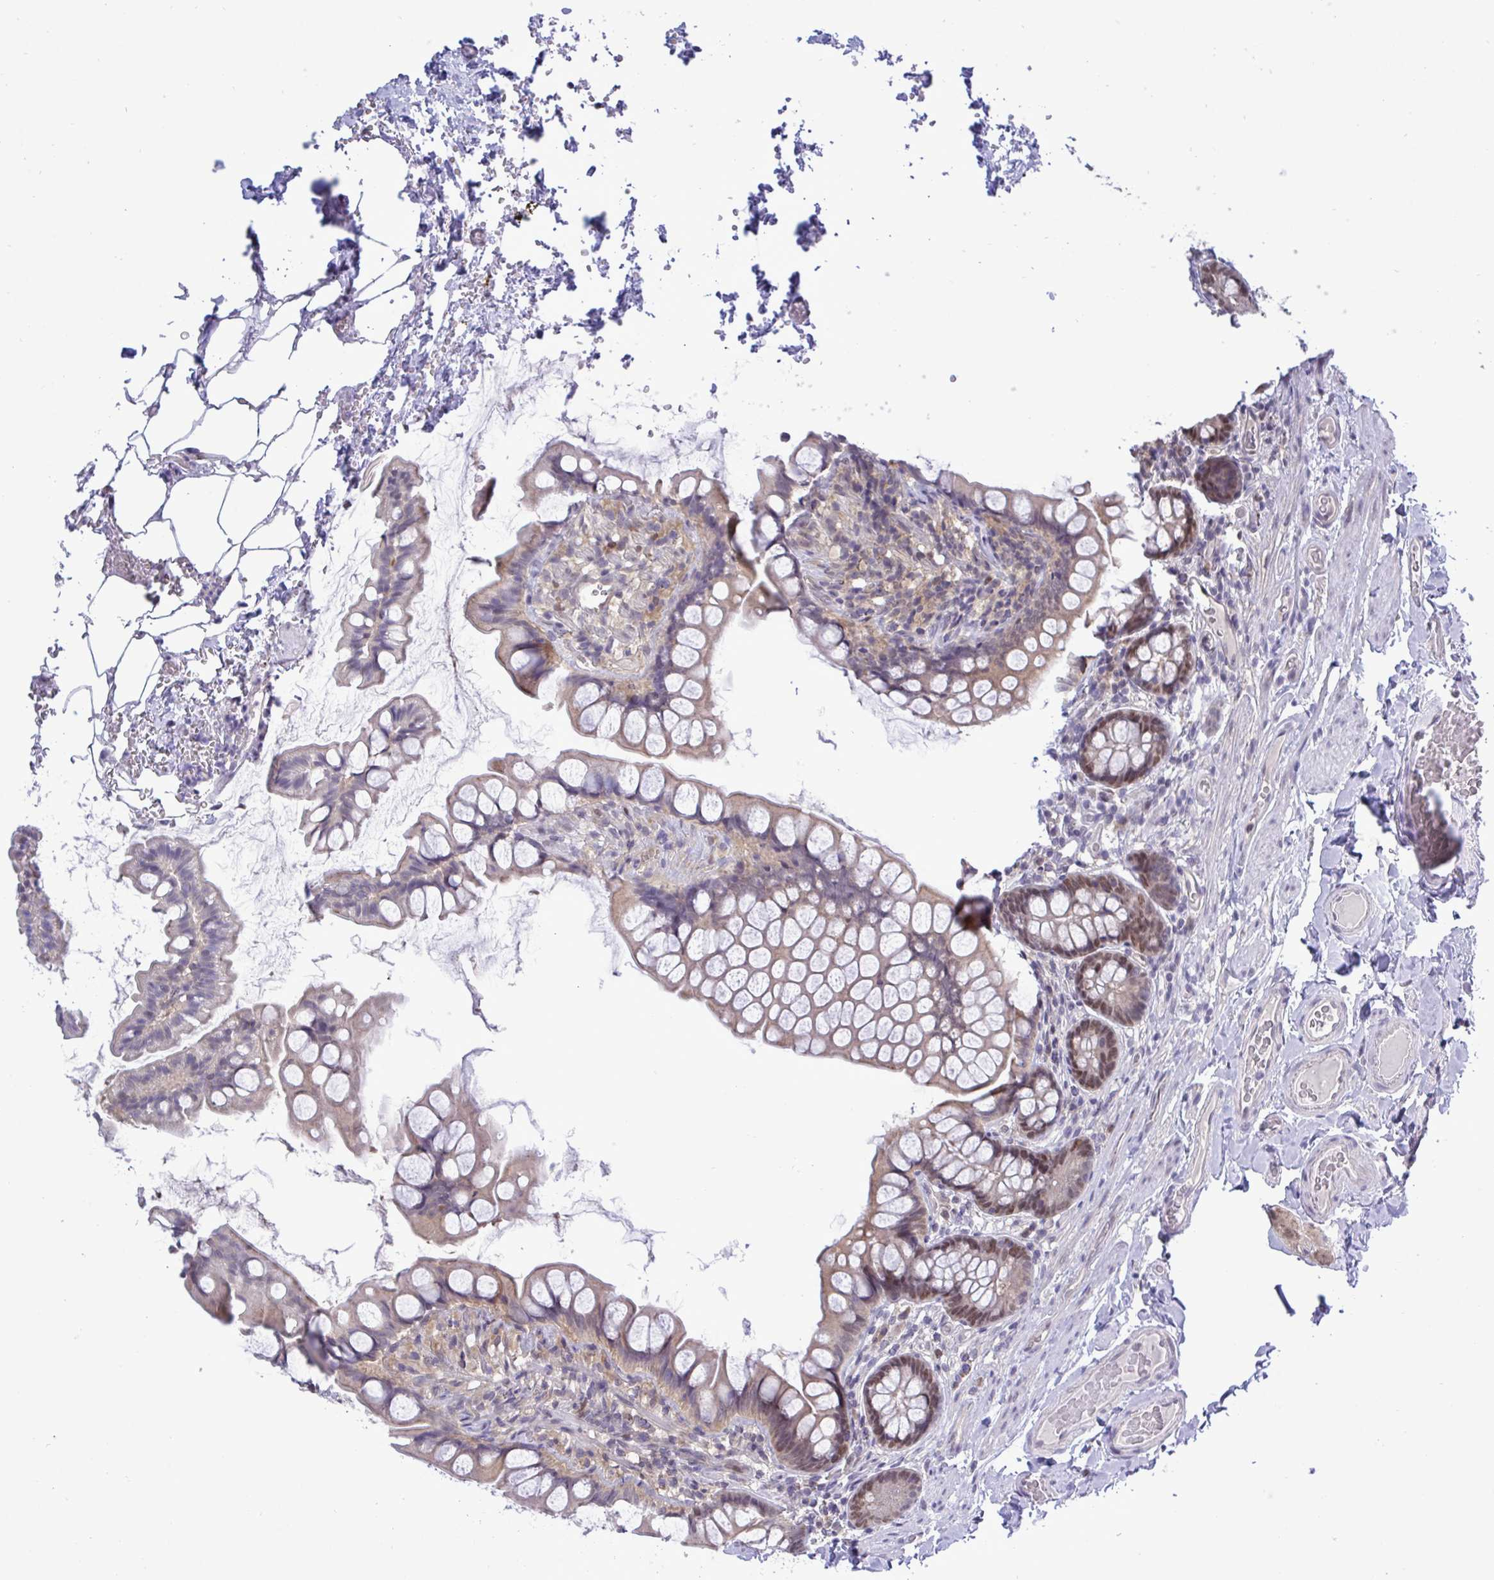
{"staining": {"intensity": "moderate", "quantity": "25%-75%", "location": "nuclear"}, "tissue": "small intestine", "cell_type": "Glandular cells", "image_type": "normal", "snomed": [{"axis": "morphology", "description": "Normal tissue, NOS"}, {"axis": "topography", "description": "Small intestine"}], "caption": "Immunohistochemistry image of unremarkable small intestine: small intestine stained using immunohistochemistry (IHC) reveals medium levels of moderate protein expression localized specifically in the nuclear of glandular cells, appearing as a nuclear brown color.", "gene": "ZNF444", "patient": {"sex": "male", "age": 70}}